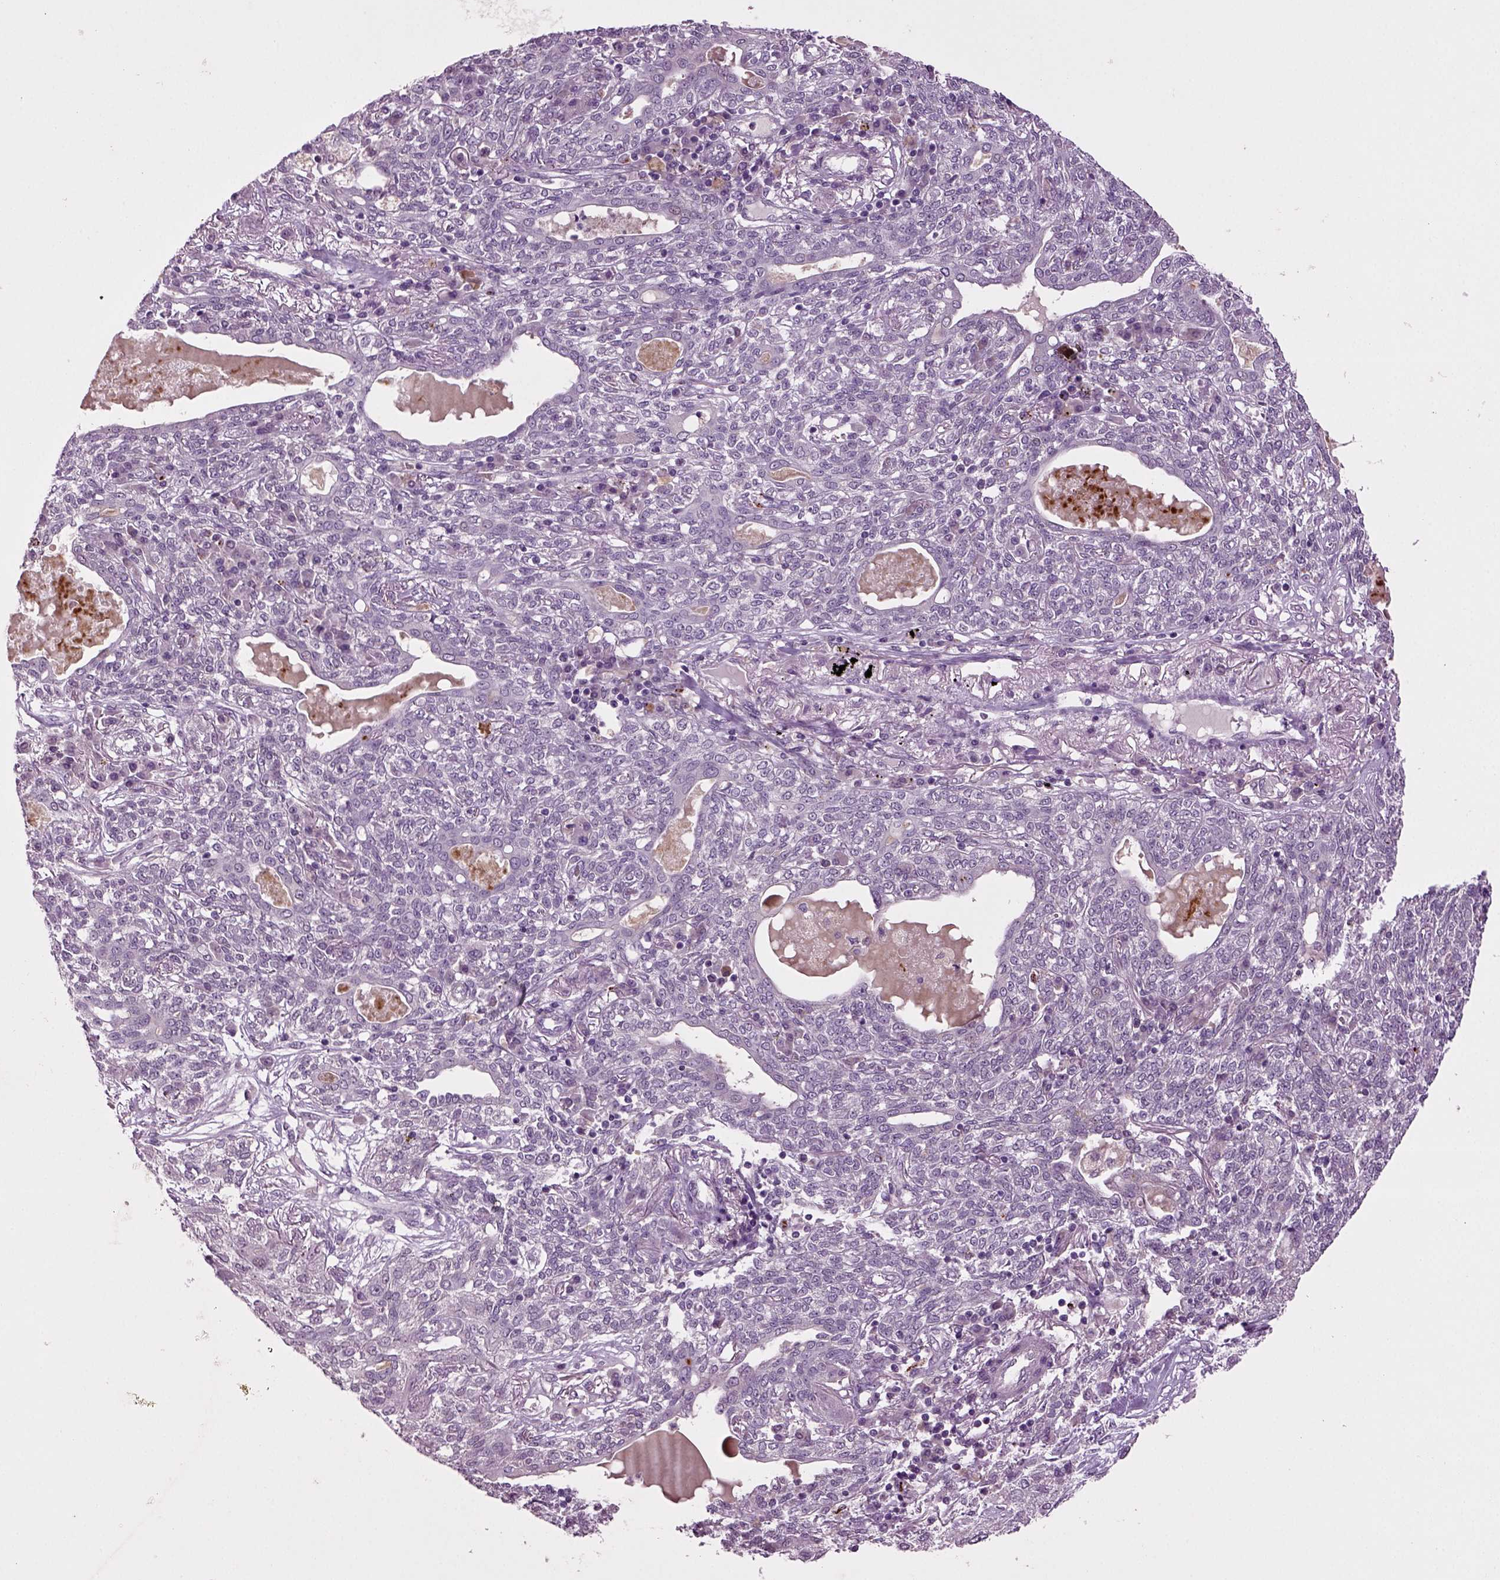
{"staining": {"intensity": "negative", "quantity": "none", "location": "none"}, "tissue": "lung cancer", "cell_type": "Tumor cells", "image_type": "cancer", "snomed": [{"axis": "morphology", "description": "Squamous cell carcinoma, NOS"}, {"axis": "topography", "description": "Lung"}], "caption": "An immunohistochemistry (IHC) image of lung cancer is shown. There is no staining in tumor cells of lung cancer.", "gene": "SLC17A6", "patient": {"sex": "female", "age": 70}}